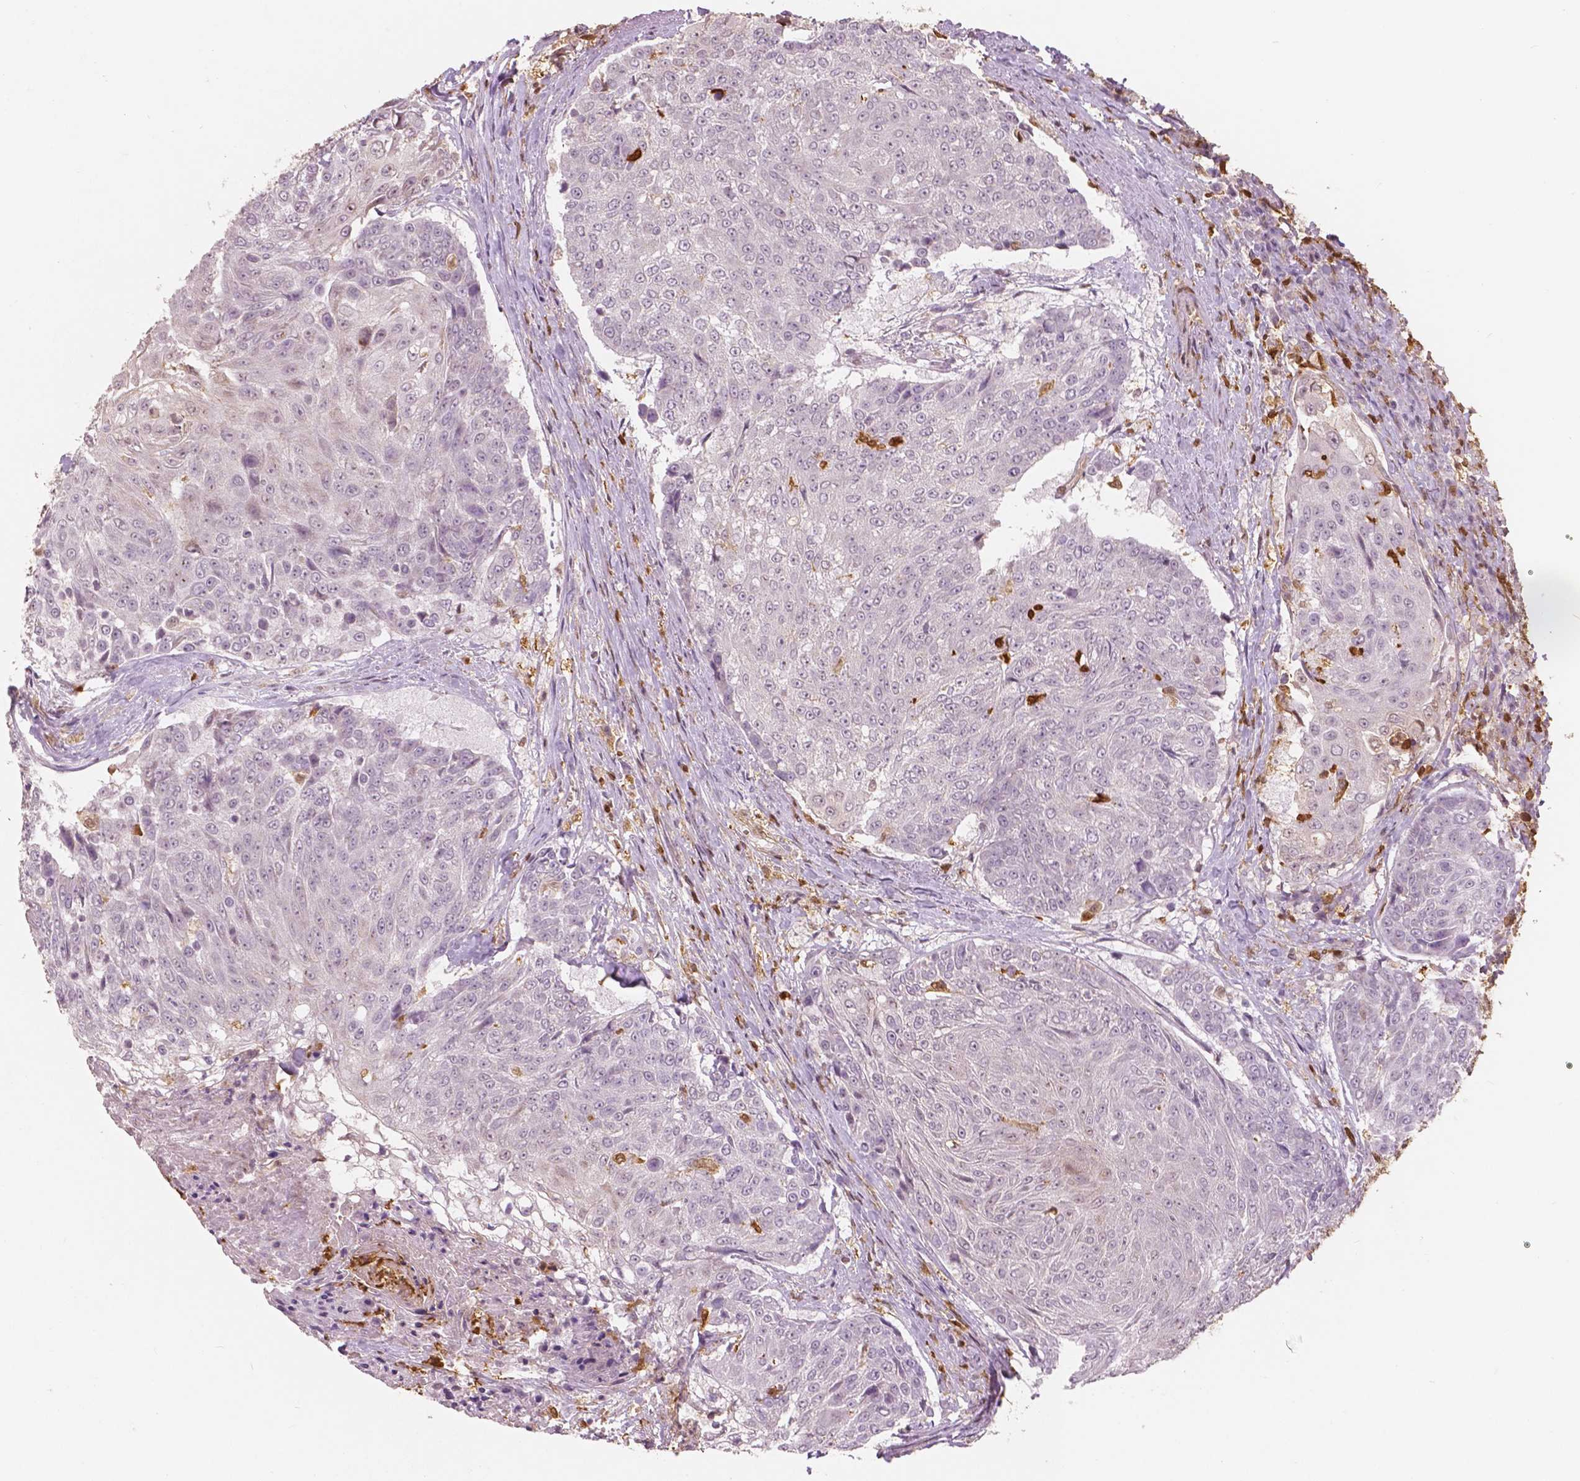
{"staining": {"intensity": "negative", "quantity": "none", "location": "none"}, "tissue": "urothelial cancer", "cell_type": "Tumor cells", "image_type": "cancer", "snomed": [{"axis": "morphology", "description": "Urothelial carcinoma, High grade"}, {"axis": "topography", "description": "Urinary bladder"}], "caption": "Histopathology image shows no significant protein positivity in tumor cells of urothelial carcinoma (high-grade).", "gene": "S100A4", "patient": {"sex": "female", "age": 63}}